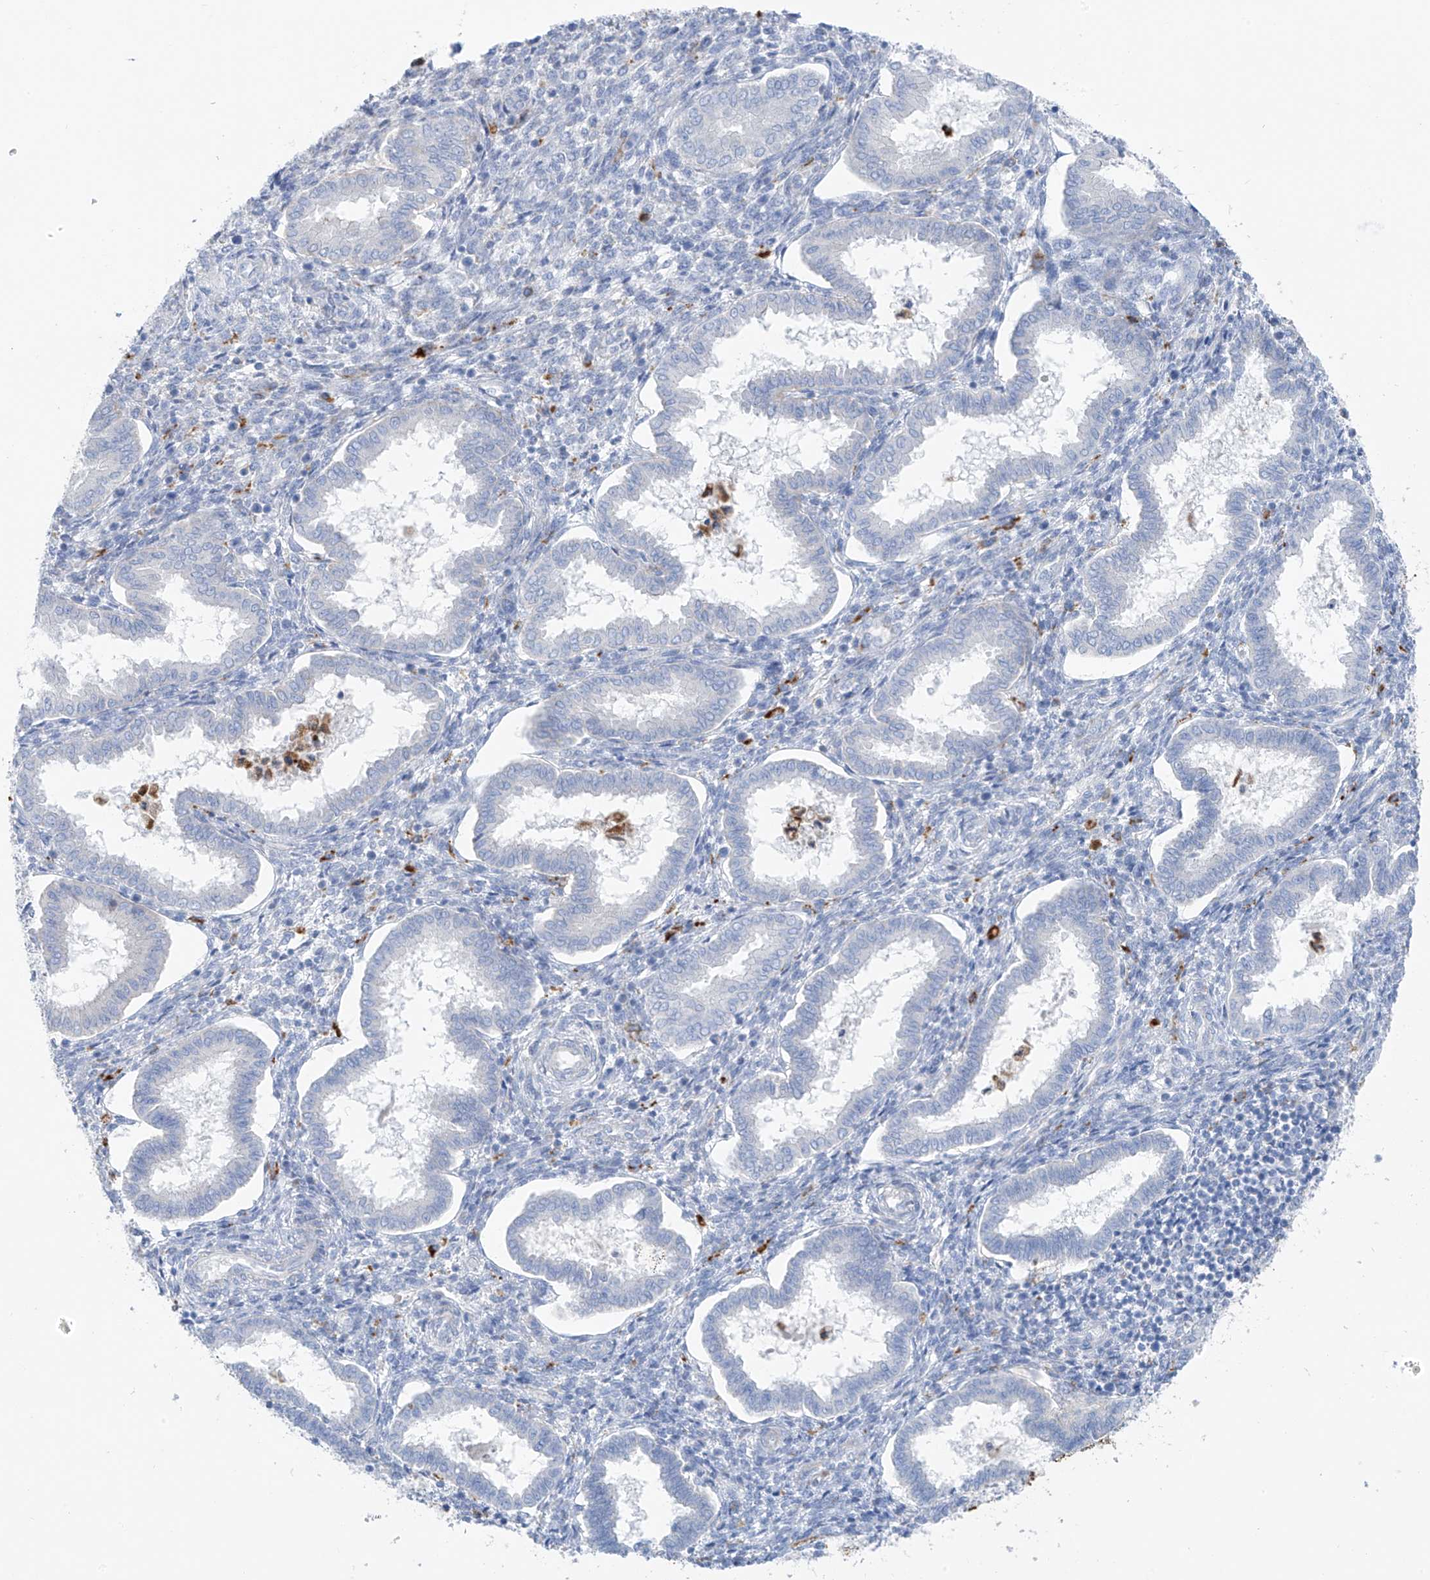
{"staining": {"intensity": "negative", "quantity": "none", "location": "none"}, "tissue": "endometrium", "cell_type": "Cells in endometrial stroma", "image_type": "normal", "snomed": [{"axis": "morphology", "description": "Normal tissue, NOS"}, {"axis": "topography", "description": "Endometrium"}], "caption": "IHC of unremarkable endometrium demonstrates no staining in cells in endometrial stroma. (DAB (3,3'-diaminobenzidine) IHC, high magnification).", "gene": "GLMP", "patient": {"sex": "female", "age": 24}}